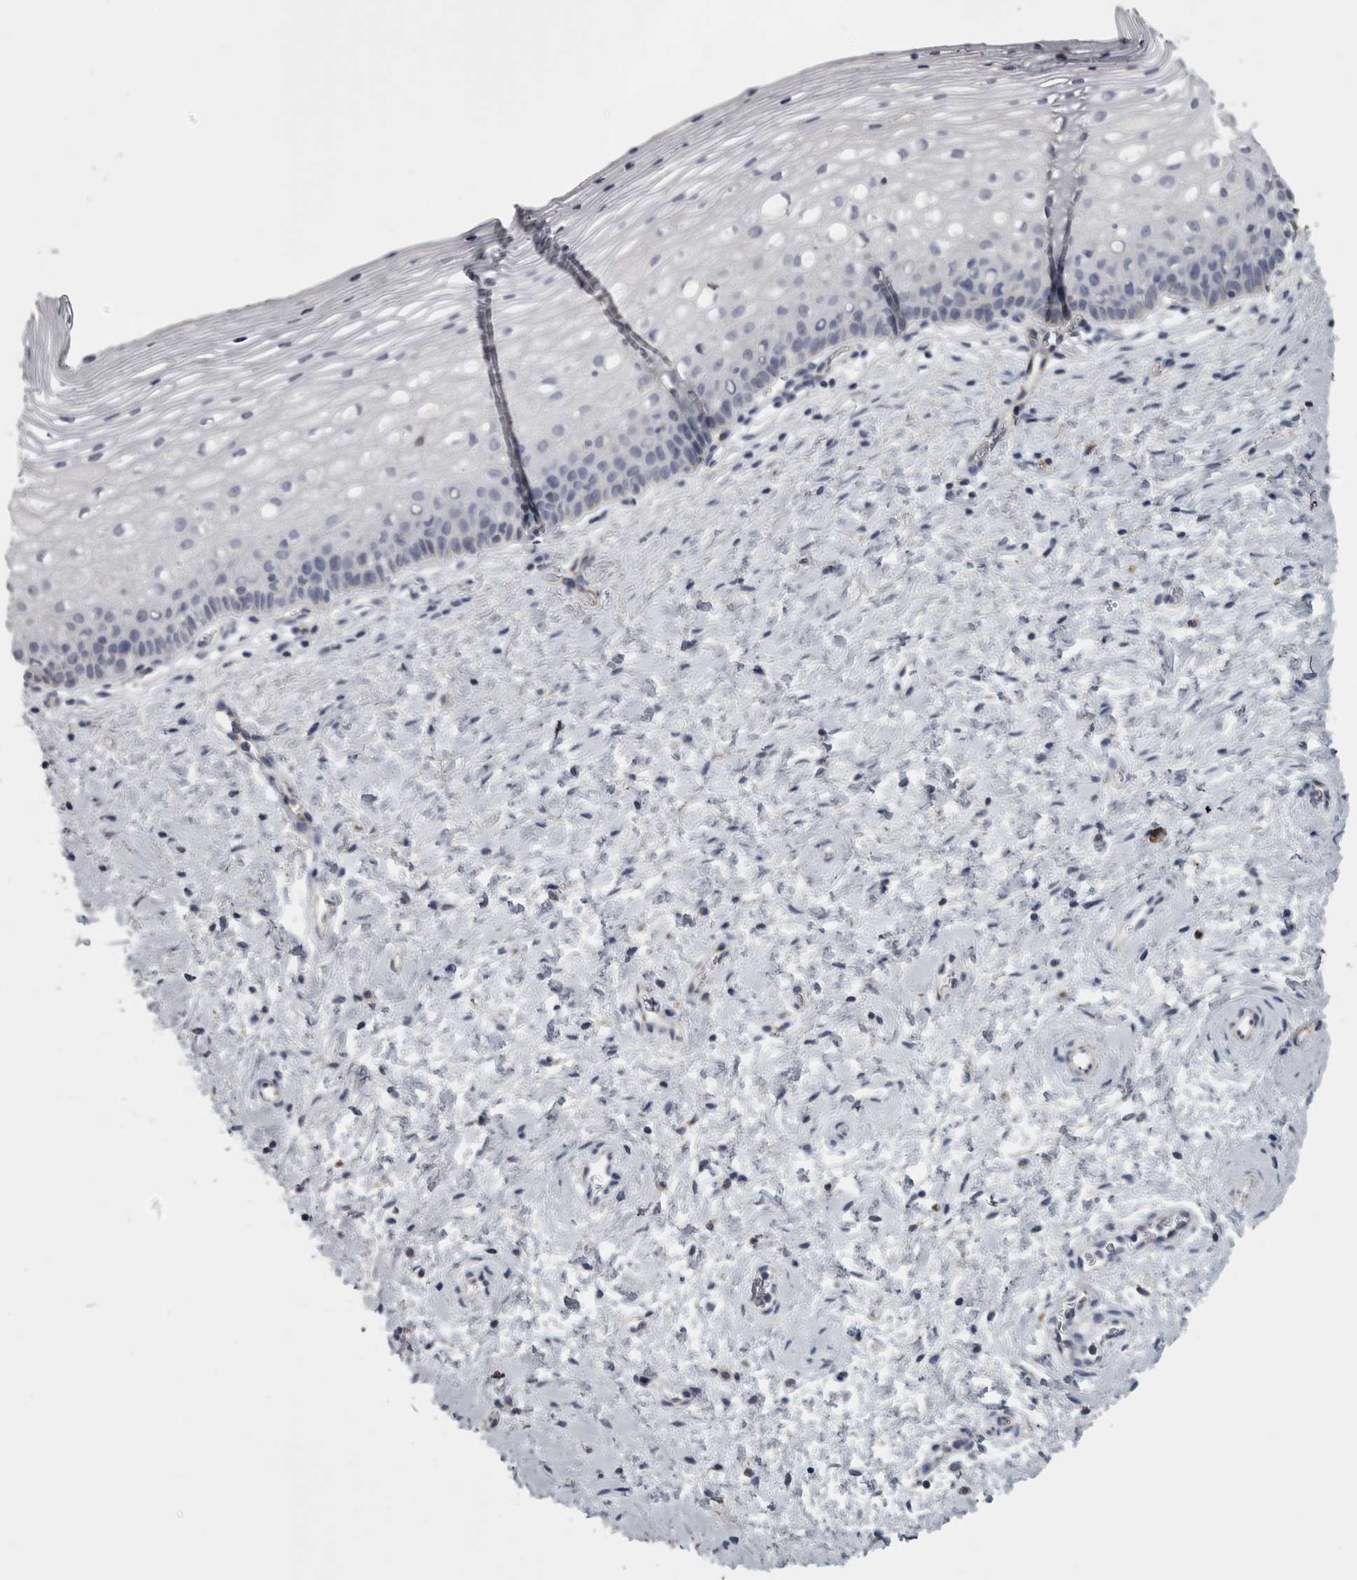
{"staining": {"intensity": "negative", "quantity": "none", "location": "none"}, "tissue": "cervix", "cell_type": "Squamous epithelial cells", "image_type": "normal", "snomed": [{"axis": "morphology", "description": "Normal tissue, NOS"}, {"axis": "topography", "description": "Cervix"}], "caption": "This is an immunohistochemistry (IHC) photomicrograph of normal human cervix. There is no positivity in squamous epithelial cells.", "gene": "TCAP", "patient": {"sex": "female", "age": 72}}